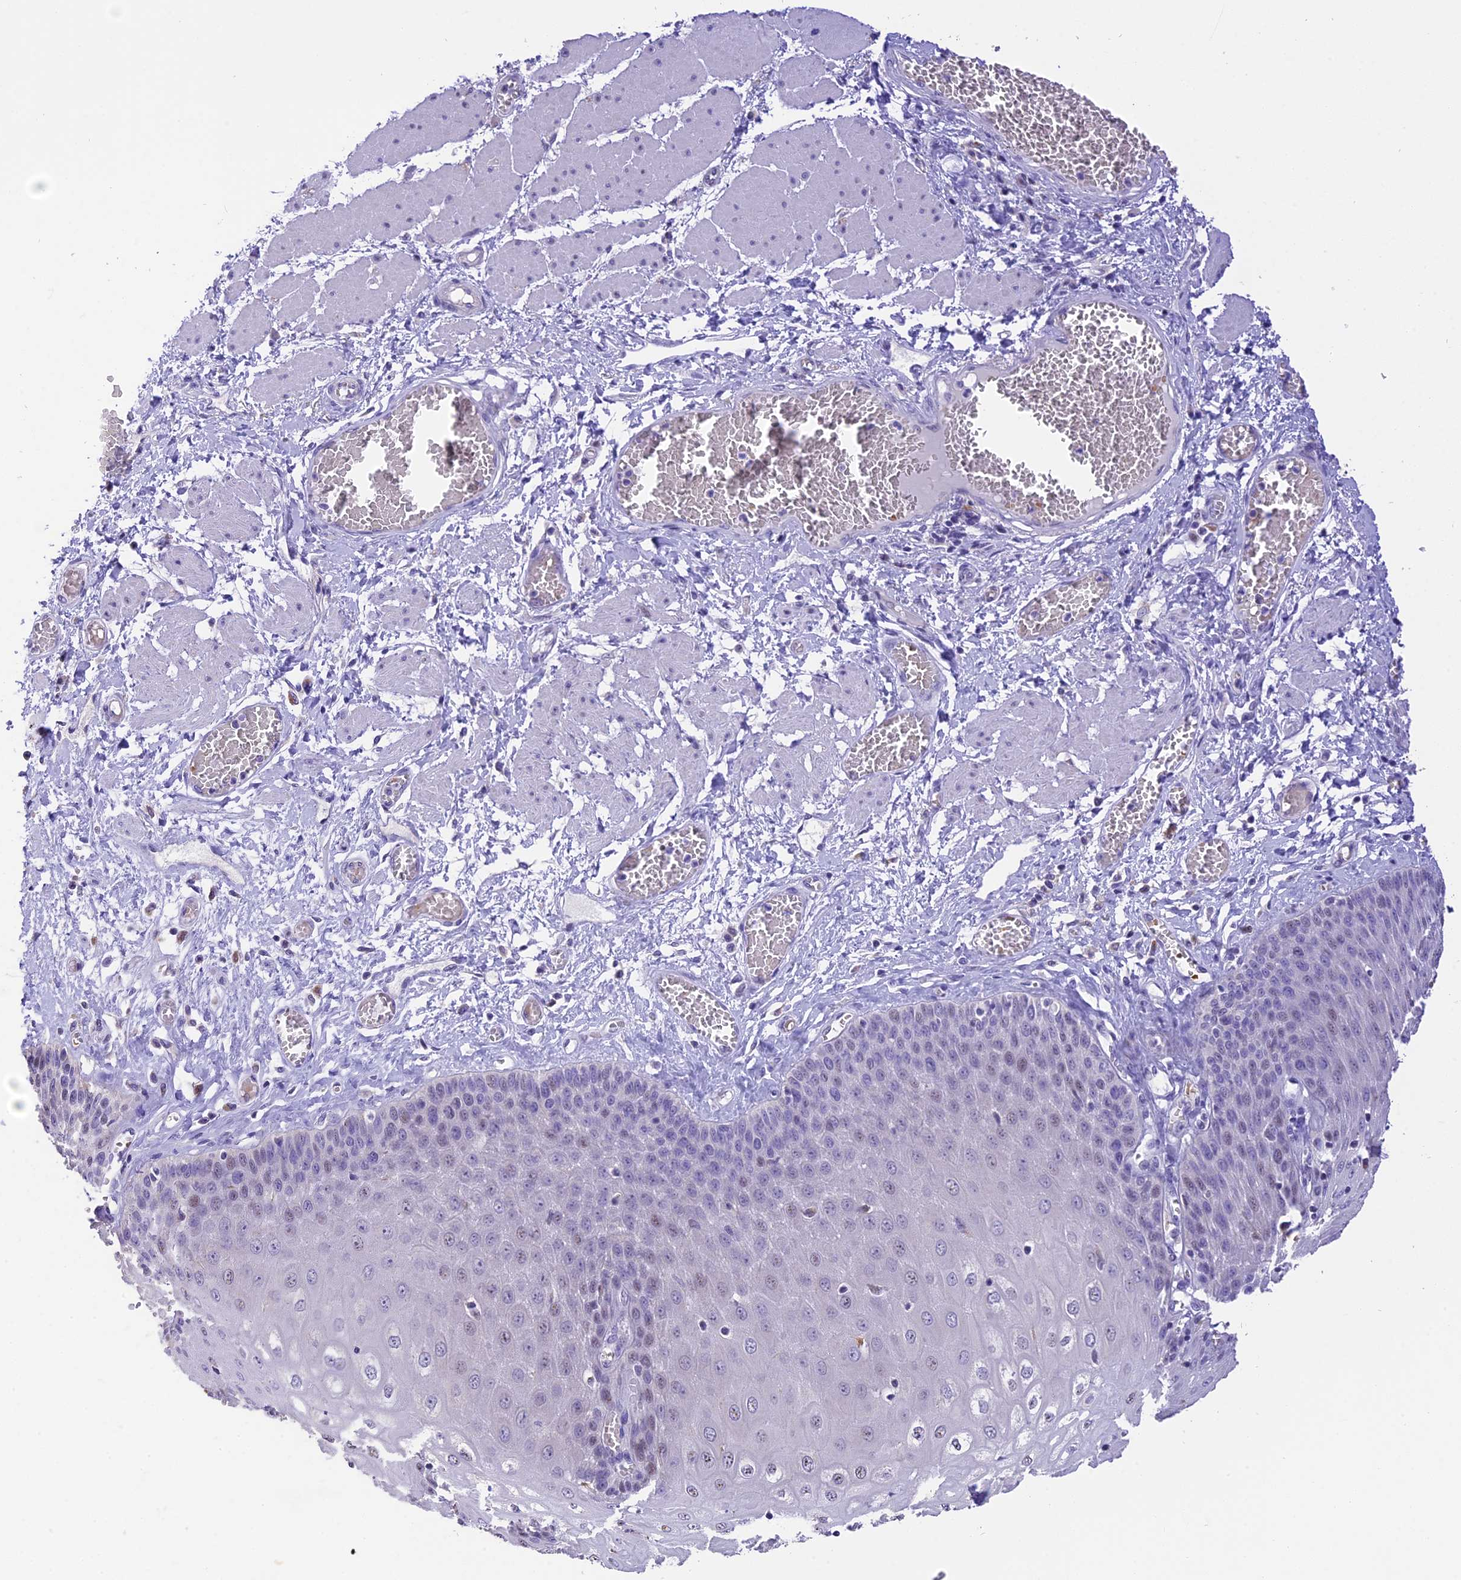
{"staining": {"intensity": "negative", "quantity": "none", "location": "none"}, "tissue": "esophagus", "cell_type": "Squamous epithelial cells", "image_type": "normal", "snomed": [{"axis": "morphology", "description": "Normal tissue, NOS"}, {"axis": "topography", "description": "Esophagus"}], "caption": "Histopathology image shows no protein expression in squamous epithelial cells of benign esophagus.", "gene": "AHSP", "patient": {"sex": "male", "age": 60}}